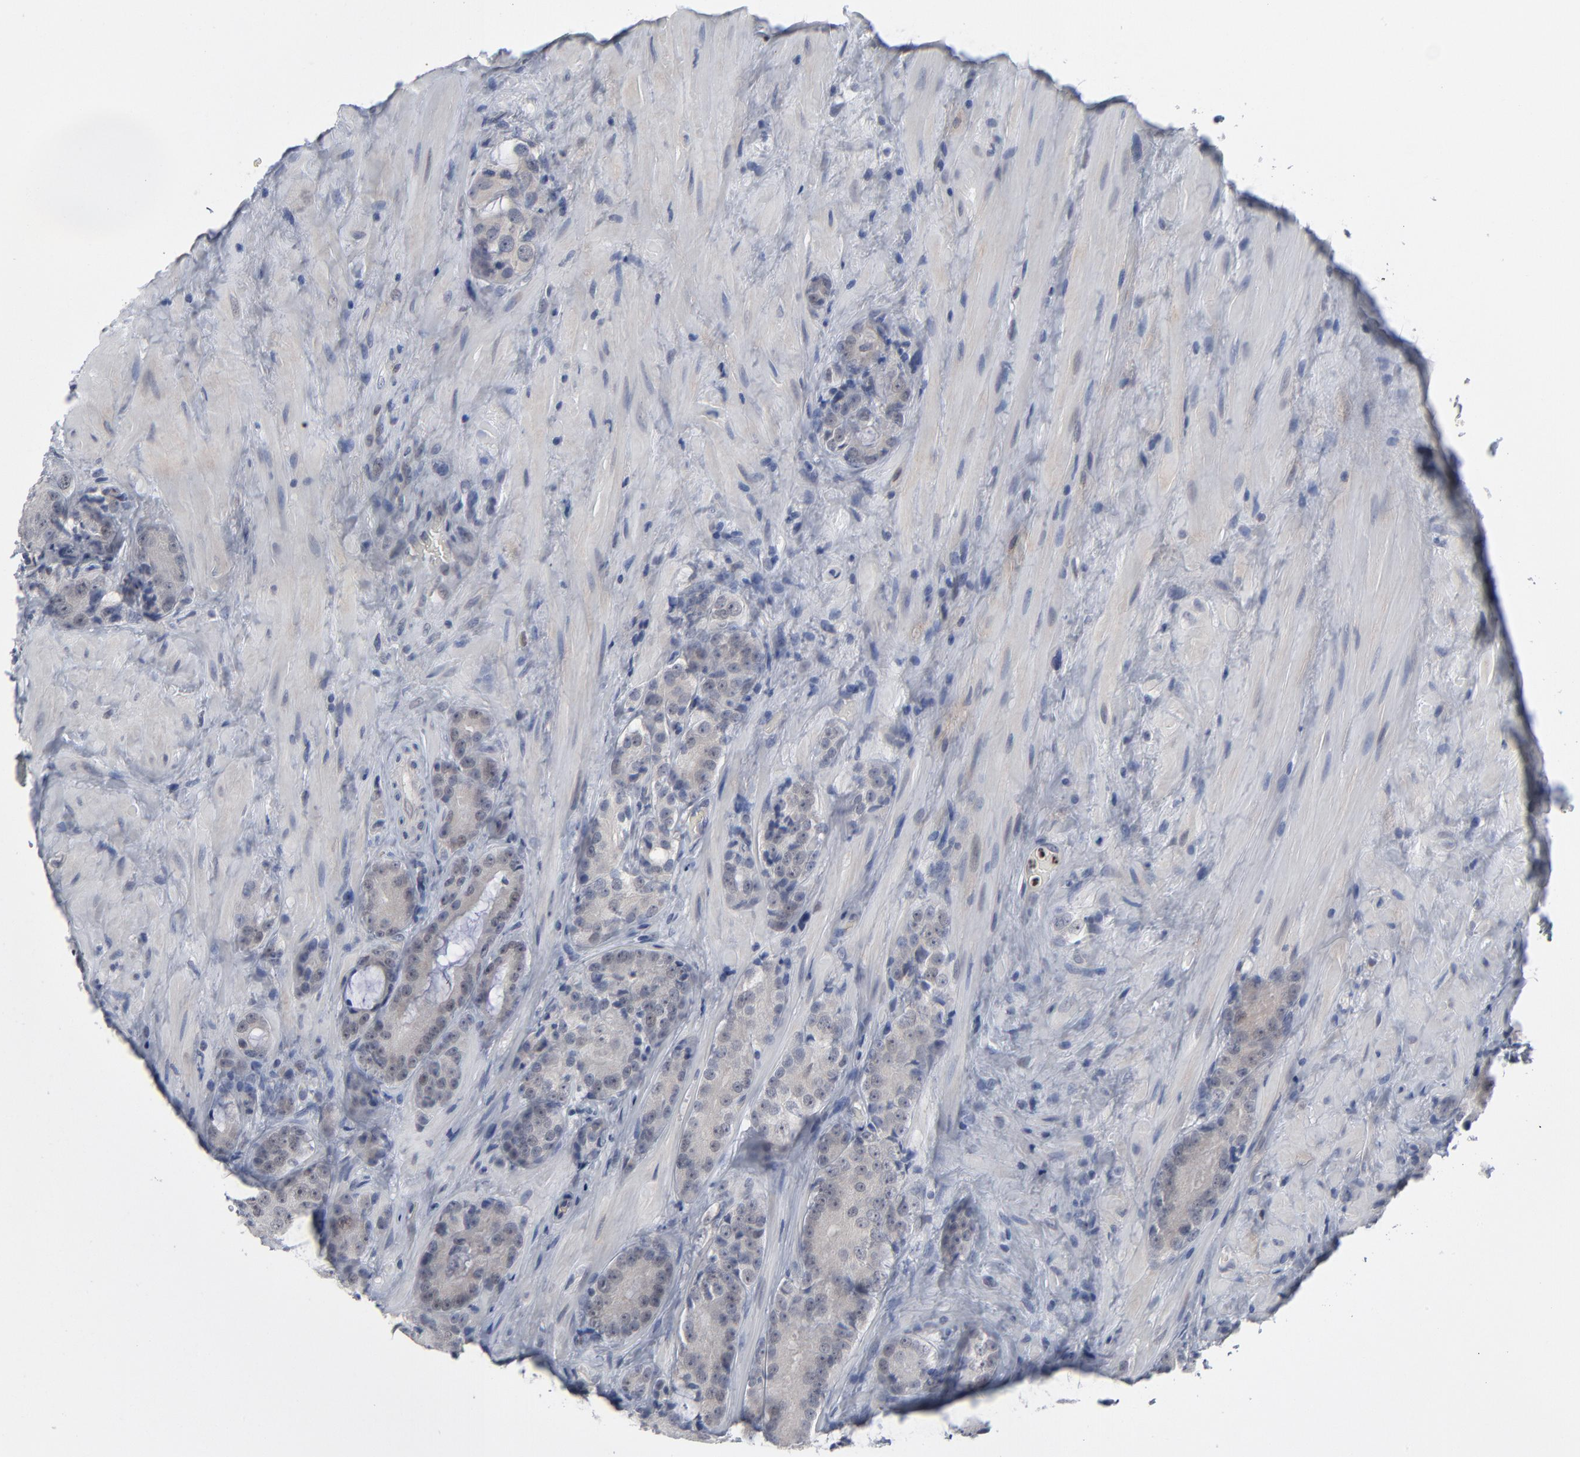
{"staining": {"intensity": "negative", "quantity": "none", "location": "none"}, "tissue": "prostate cancer", "cell_type": "Tumor cells", "image_type": "cancer", "snomed": [{"axis": "morphology", "description": "Adenocarcinoma, High grade"}, {"axis": "topography", "description": "Prostate"}], "caption": "DAB (3,3'-diaminobenzidine) immunohistochemical staining of adenocarcinoma (high-grade) (prostate) shows no significant expression in tumor cells. (Brightfield microscopy of DAB IHC at high magnification).", "gene": "FOXN2", "patient": {"sex": "male", "age": 70}}